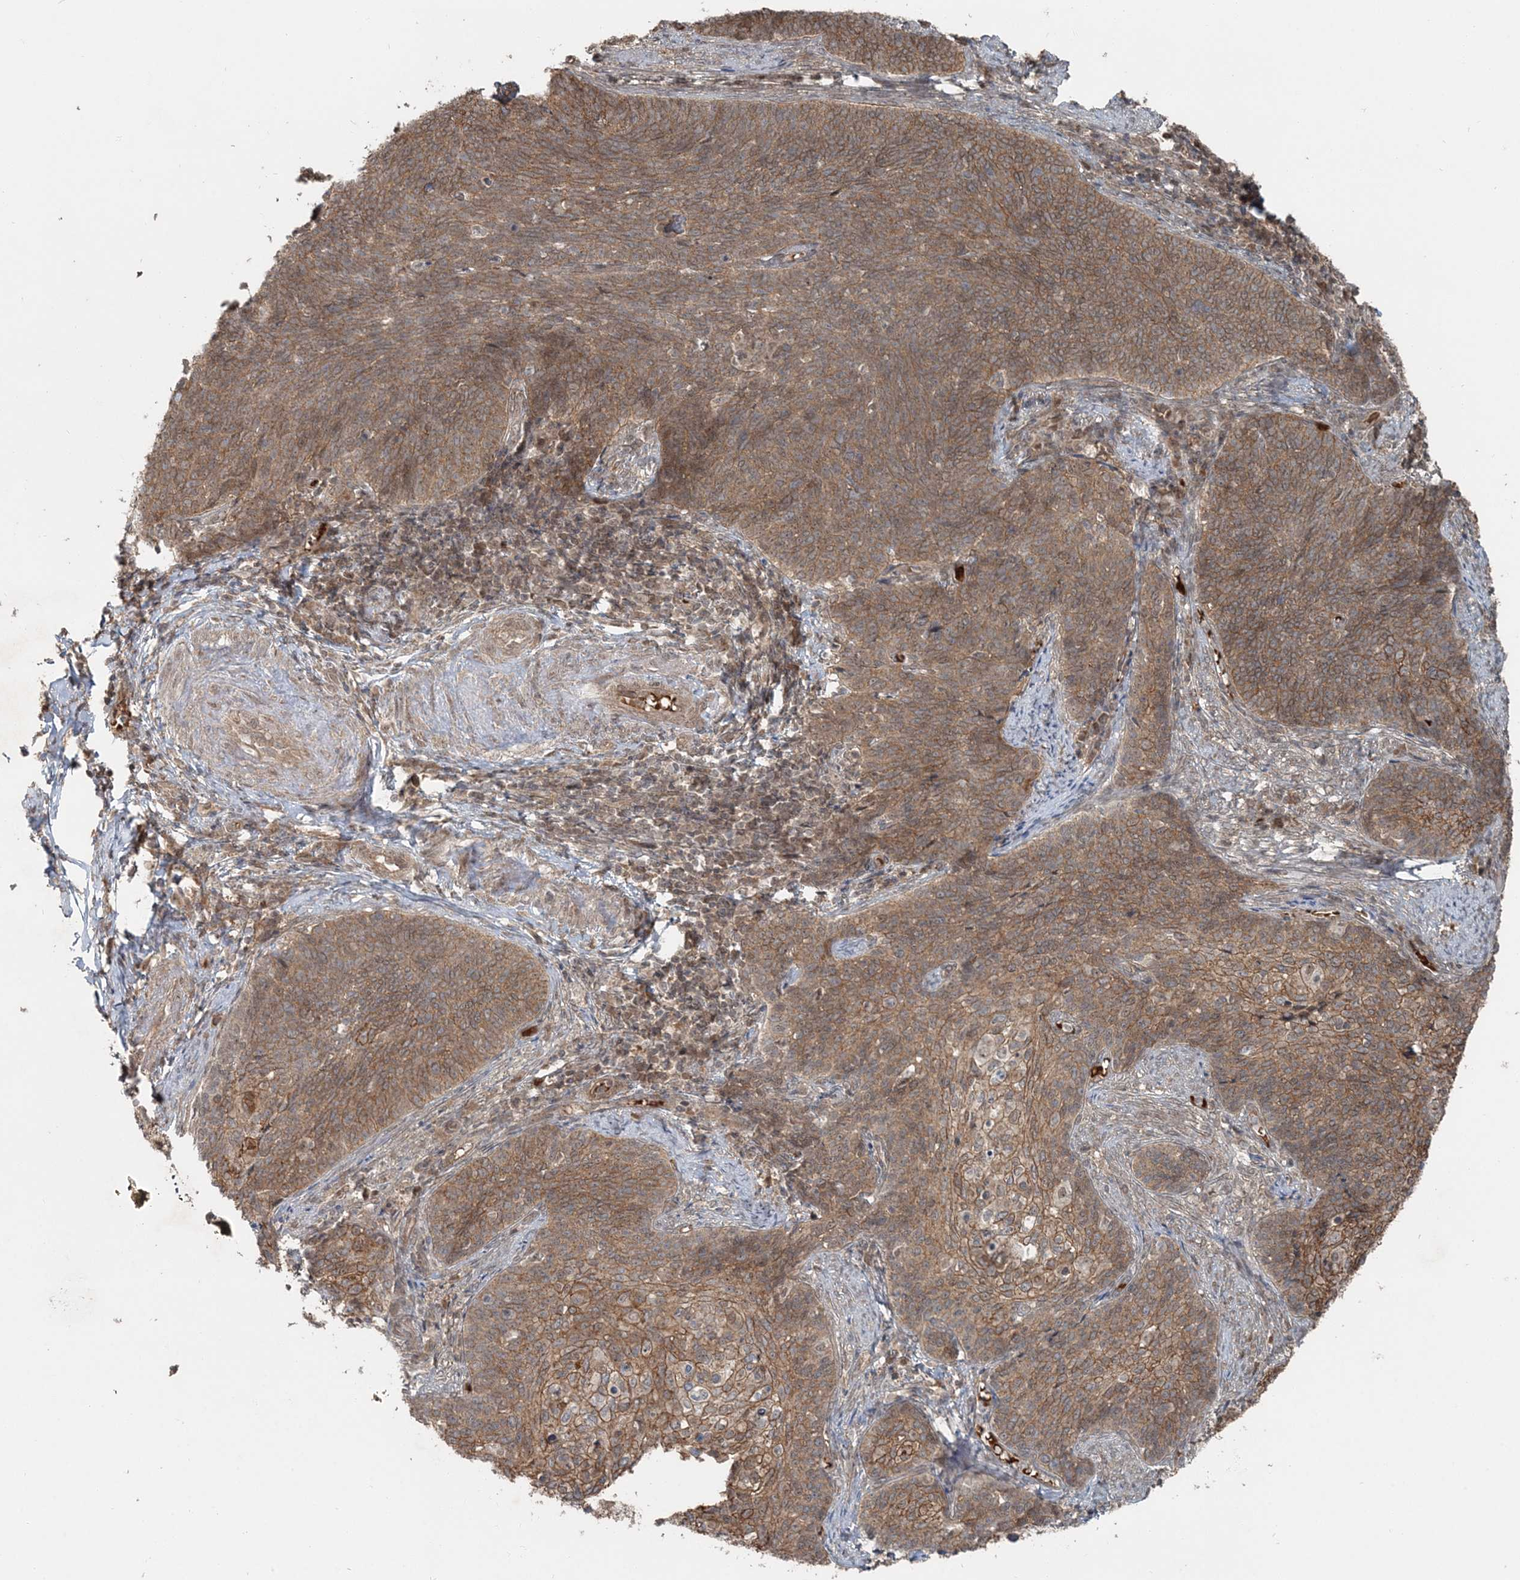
{"staining": {"intensity": "moderate", "quantity": ">75%", "location": "cytoplasmic/membranous"}, "tissue": "cervical cancer", "cell_type": "Tumor cells", "image_type": "cancer", "snomed": [{"axis": "morphology", "description": "Squamous cell carcinoma, NOS"}, {"axis": "topography", "description": "Cervix"}], "caption": "Immunohistochemical staining of human cervical cancer (squamous cell carcinoma) displays medium levels of moderate cytoplasmic/membranous protein expression in about >75% of tumor cells.", "gene": "FBXL17", "patient": {"sex": "female", "age": 39}}